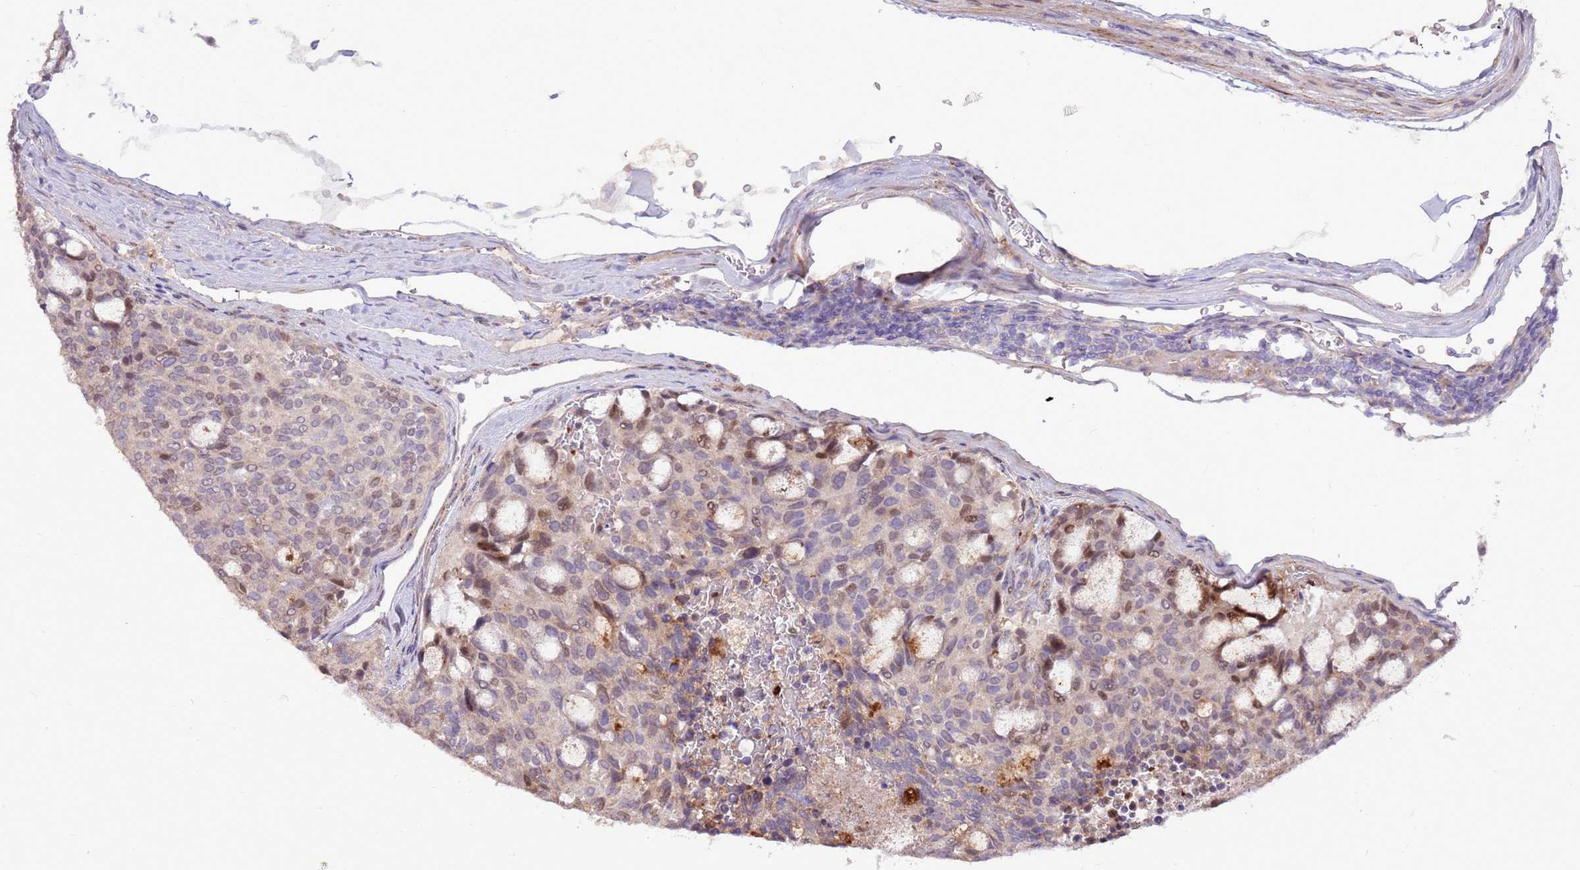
{"staining": {"intensity": "weak", "quantity": "<25%", "location": "cytoplasmic/membranous,nuclear"}, "tissue": "carcinoid", "cell_type": "Tumor cells", "image_type": "cancer", "snomed": [{"axis": "morphology", "description": "Carcinoid, malignant, NOS"}, {"axis": "topography", "description": "Pancreas"}], "caption": "A histopathology image of carcinoid stained for a protein exhibits no brown staining in tumor cells.", "gene": "LGI4", "patient": {"sex": "female", "age": 54}}